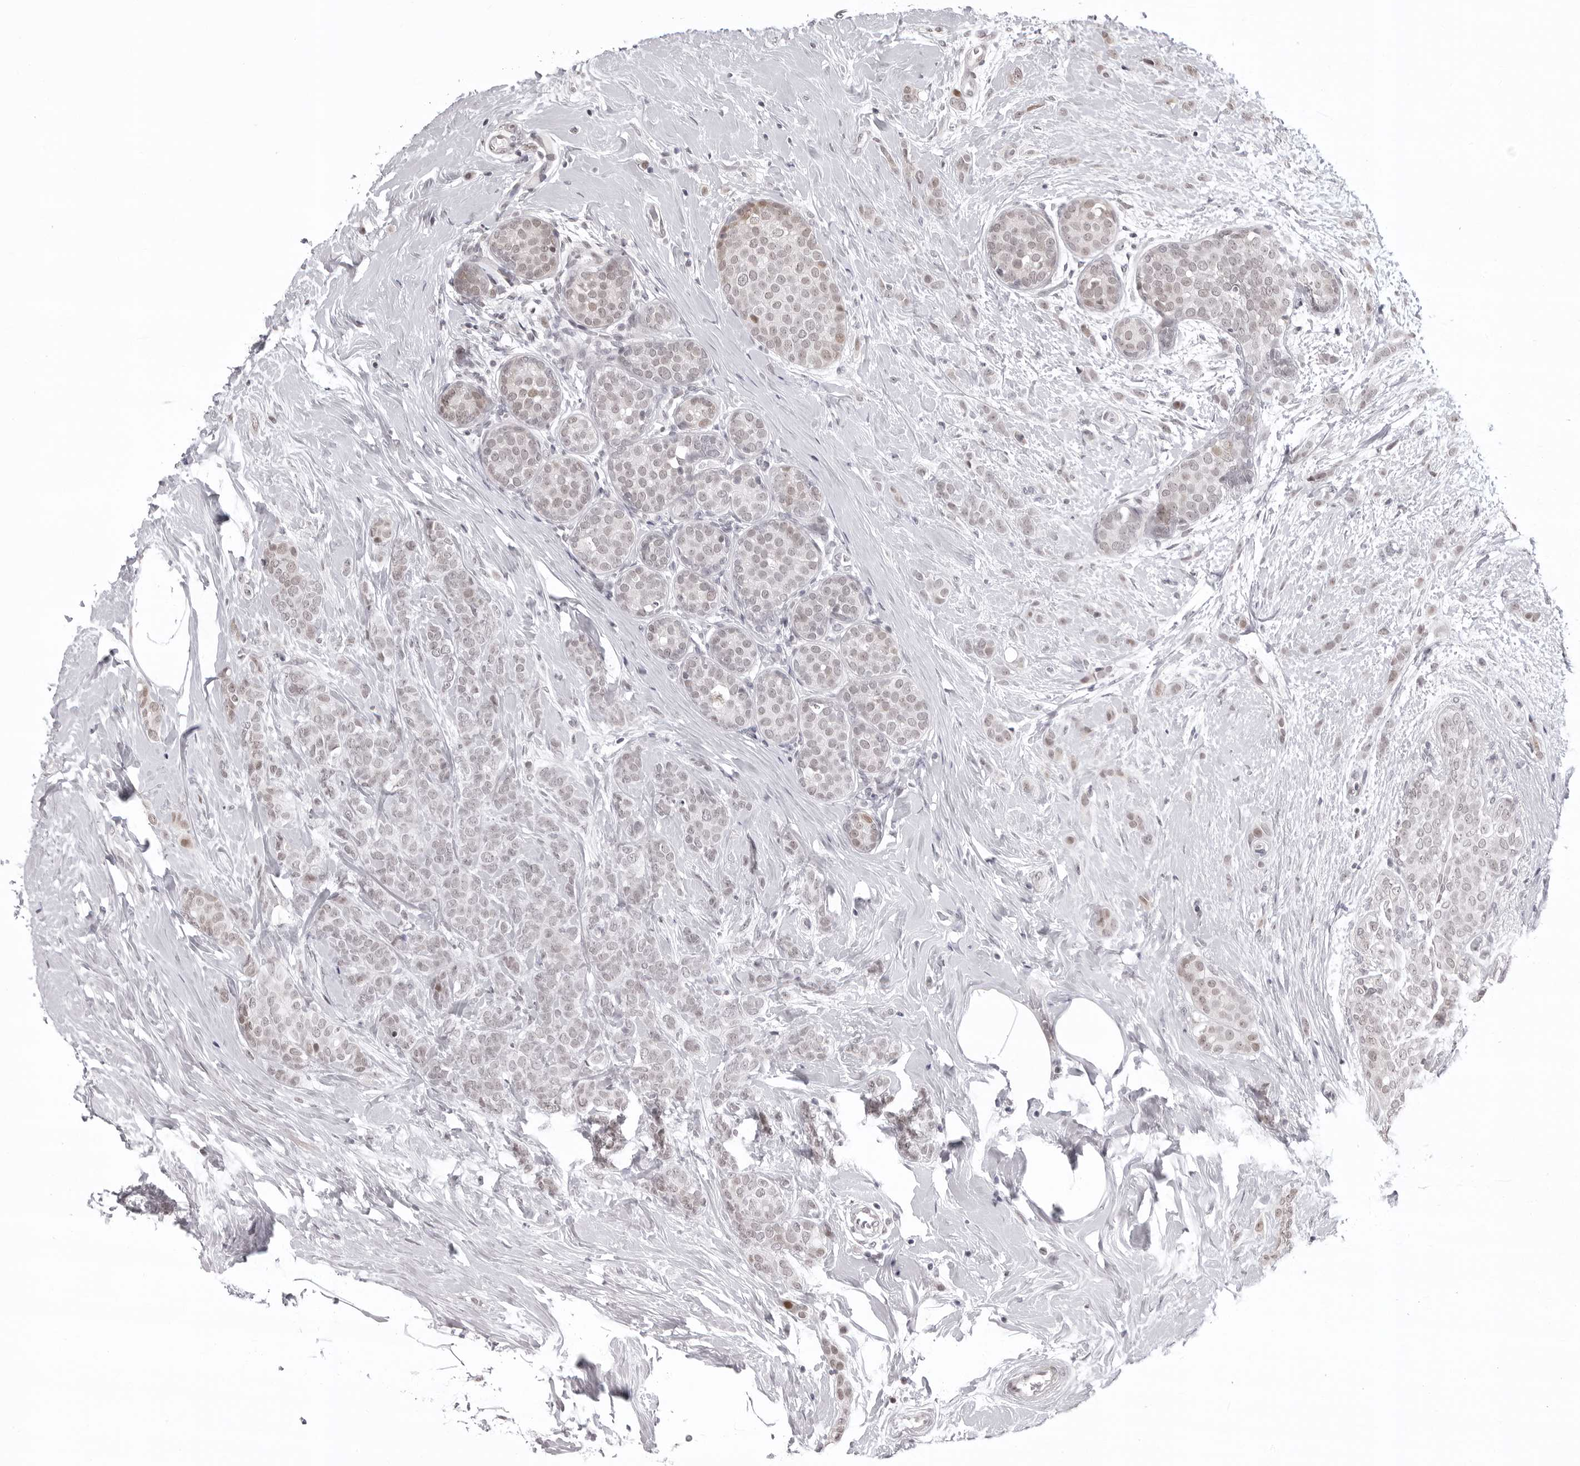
{"staining": {"intensity": "weak", "quantity": "<25%", "location": "nuclear"}, "tissue": "breast cancer", "cell_type": "Tumor cells", "image_type": "cancer", "snomed": [{"axis": "morphology", "description": "Lobular carcinoma, in situ"}, {"axis": "morphology", "description": "Lobular carcinoma"}, {"axis": "topography", "description": "Breast"}], "caption": "Human breast cancer stained for a protein using IHC exhibits no positivity in tumor cells.", "gene": "PHF3", "patient": {"sex": "female", "age": 41}}